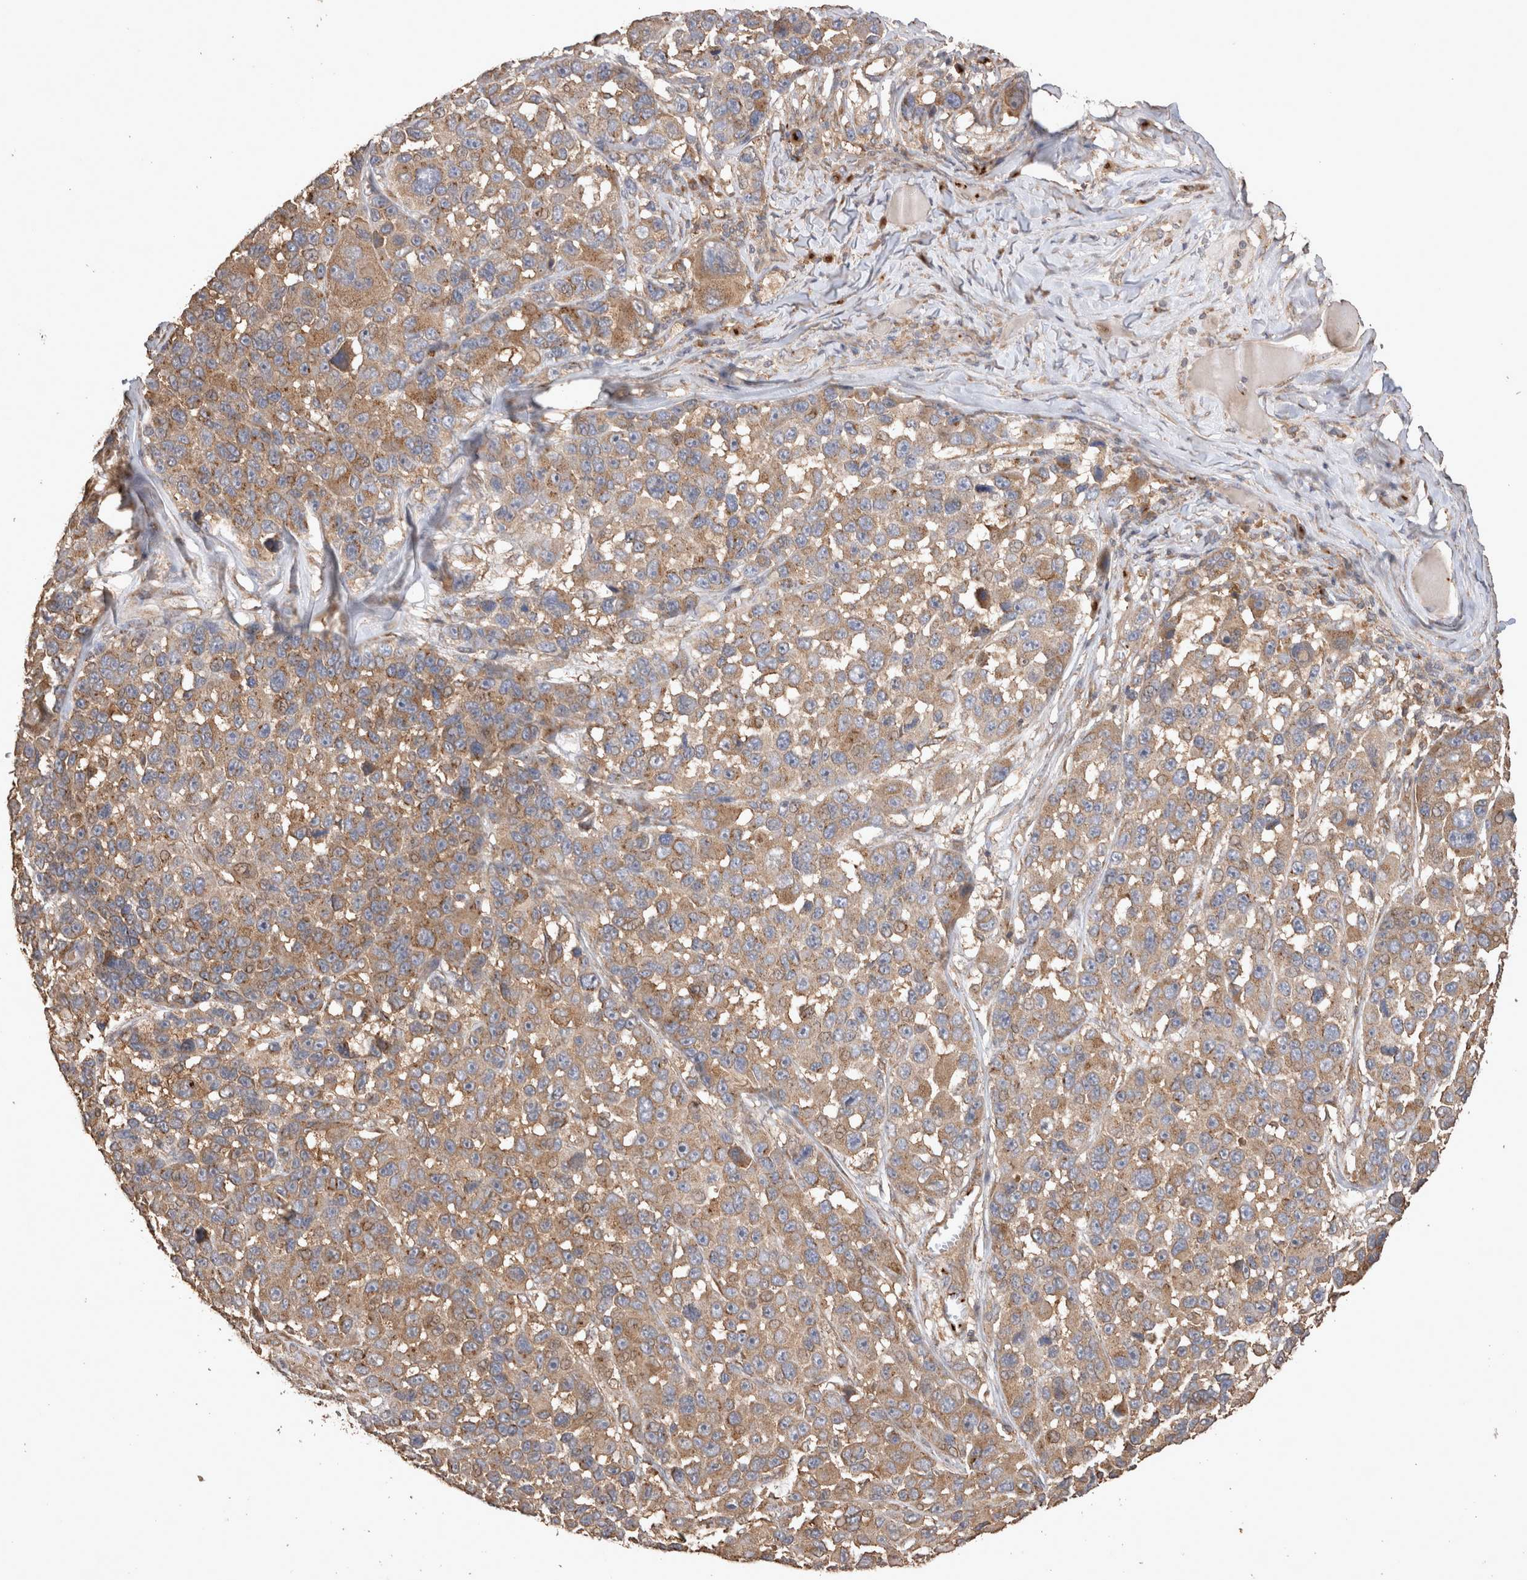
{"staining": {"intensity": "moderate", "quantity": ">75%", "location": "cytoplasmic/membranous"}, "tissue": "melanoma", "cell_type": "Tumor cells", "image_type": "cancer", "snomed": [{"axis": "morphology", "description": "Malignant melanoma, NOS"}, {"axis": "topography", "description": "Skin"}], "caption": "Protein expression analysis of melanoma displays moderate cytoplasmic/membranous staining in approximately >75% of tumor cells.", "gene": "SNX31", "patient": {"sex": "male", "age": 53}}